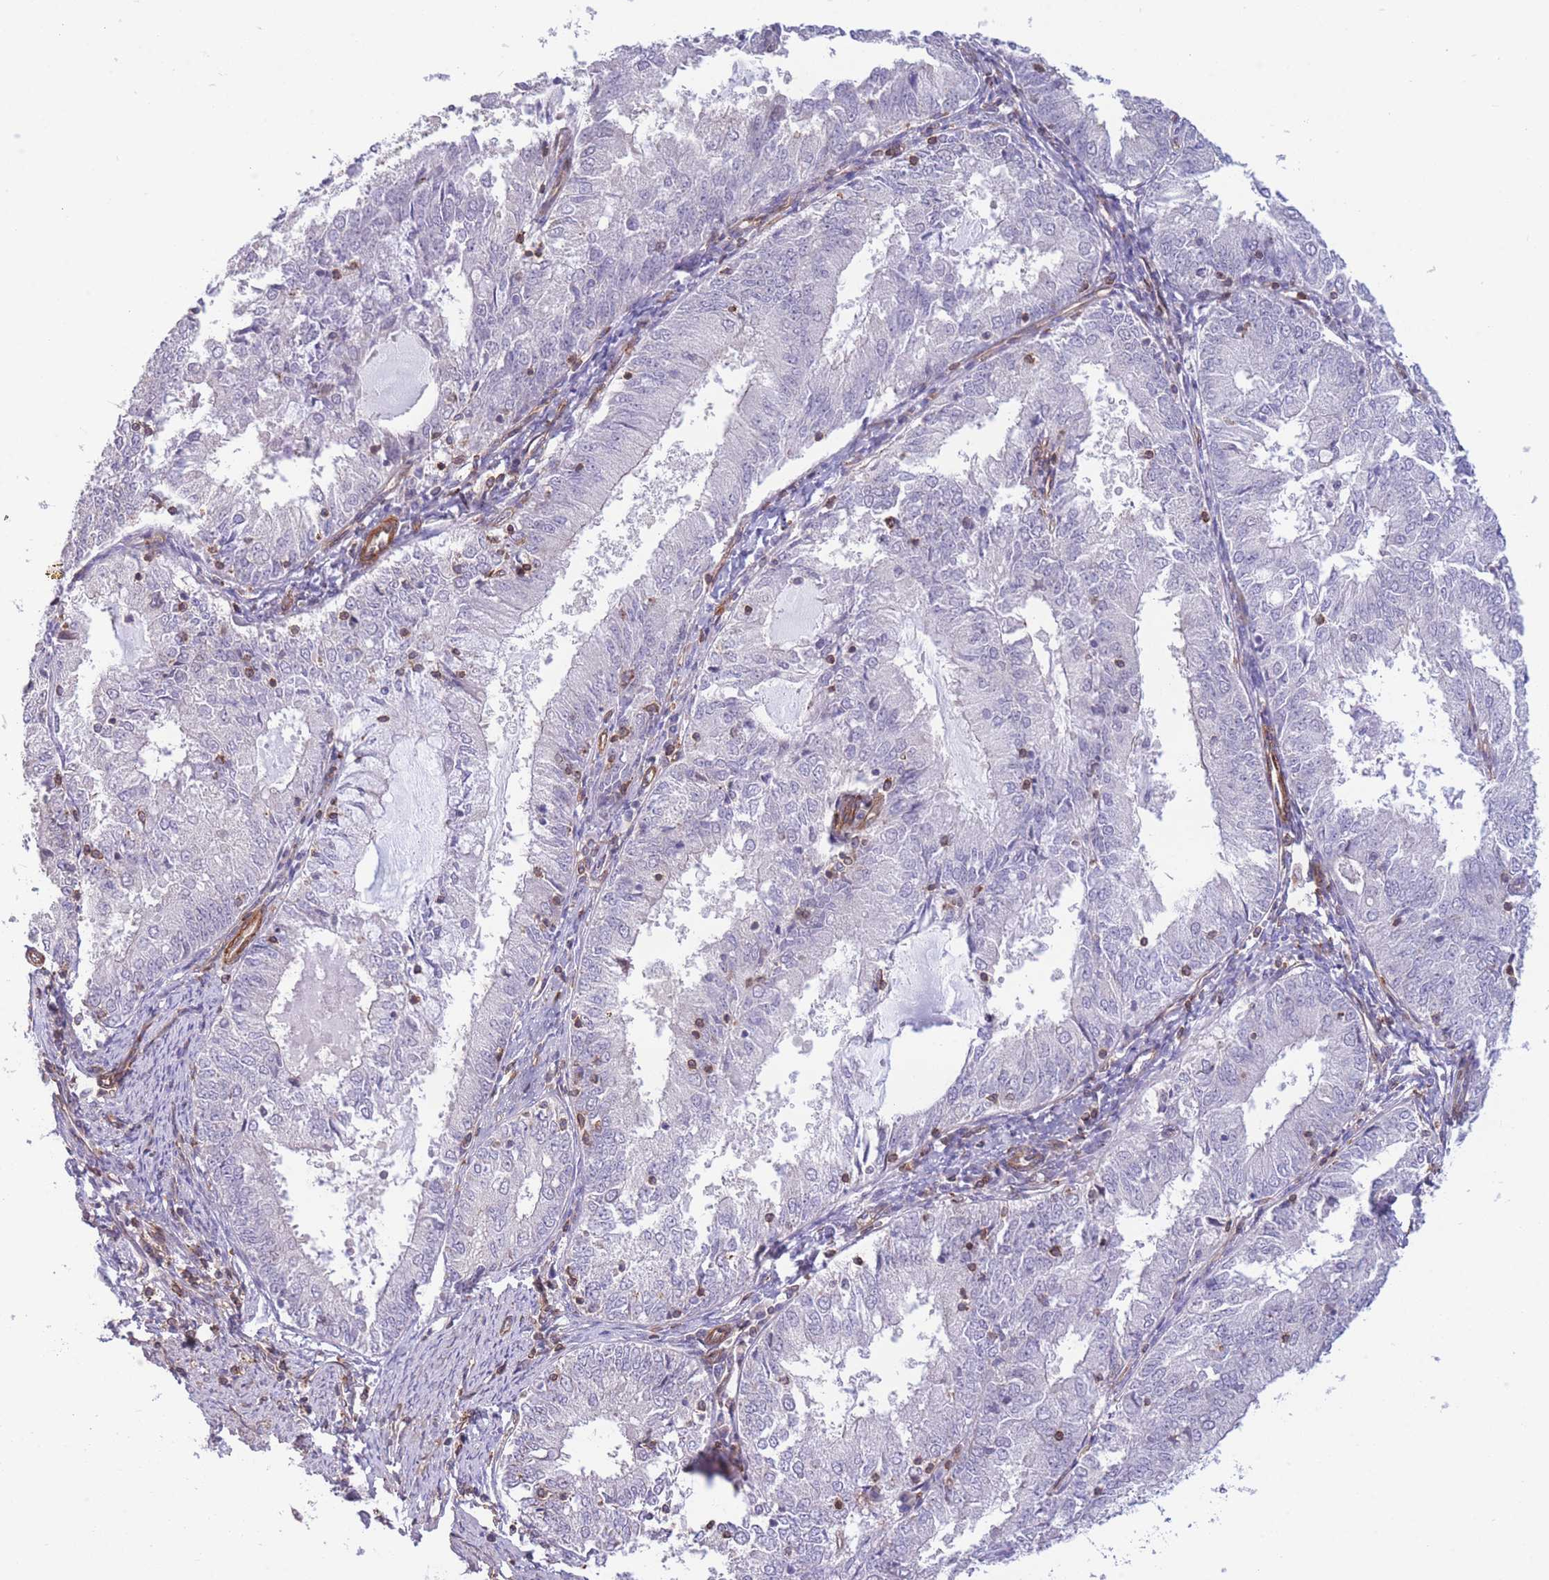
{"staining": {"intensity": "negative", "quantity": "none", "location": "none"}, "tissue": "endometrial cancer", "cell_type": "Tumor cells", "image_type": "cancer", "snomed": [{"axis": "morphology", "description": "Adenocarcinoma, NOS"}, {"axis": "topography", "description": "Endometrium"}], "caption": "Tumor cells show no significant expression in adenocarcinoma (endometrial).", "gene": "CDC25B", "patient": {"sex": "female", "age": 57}}